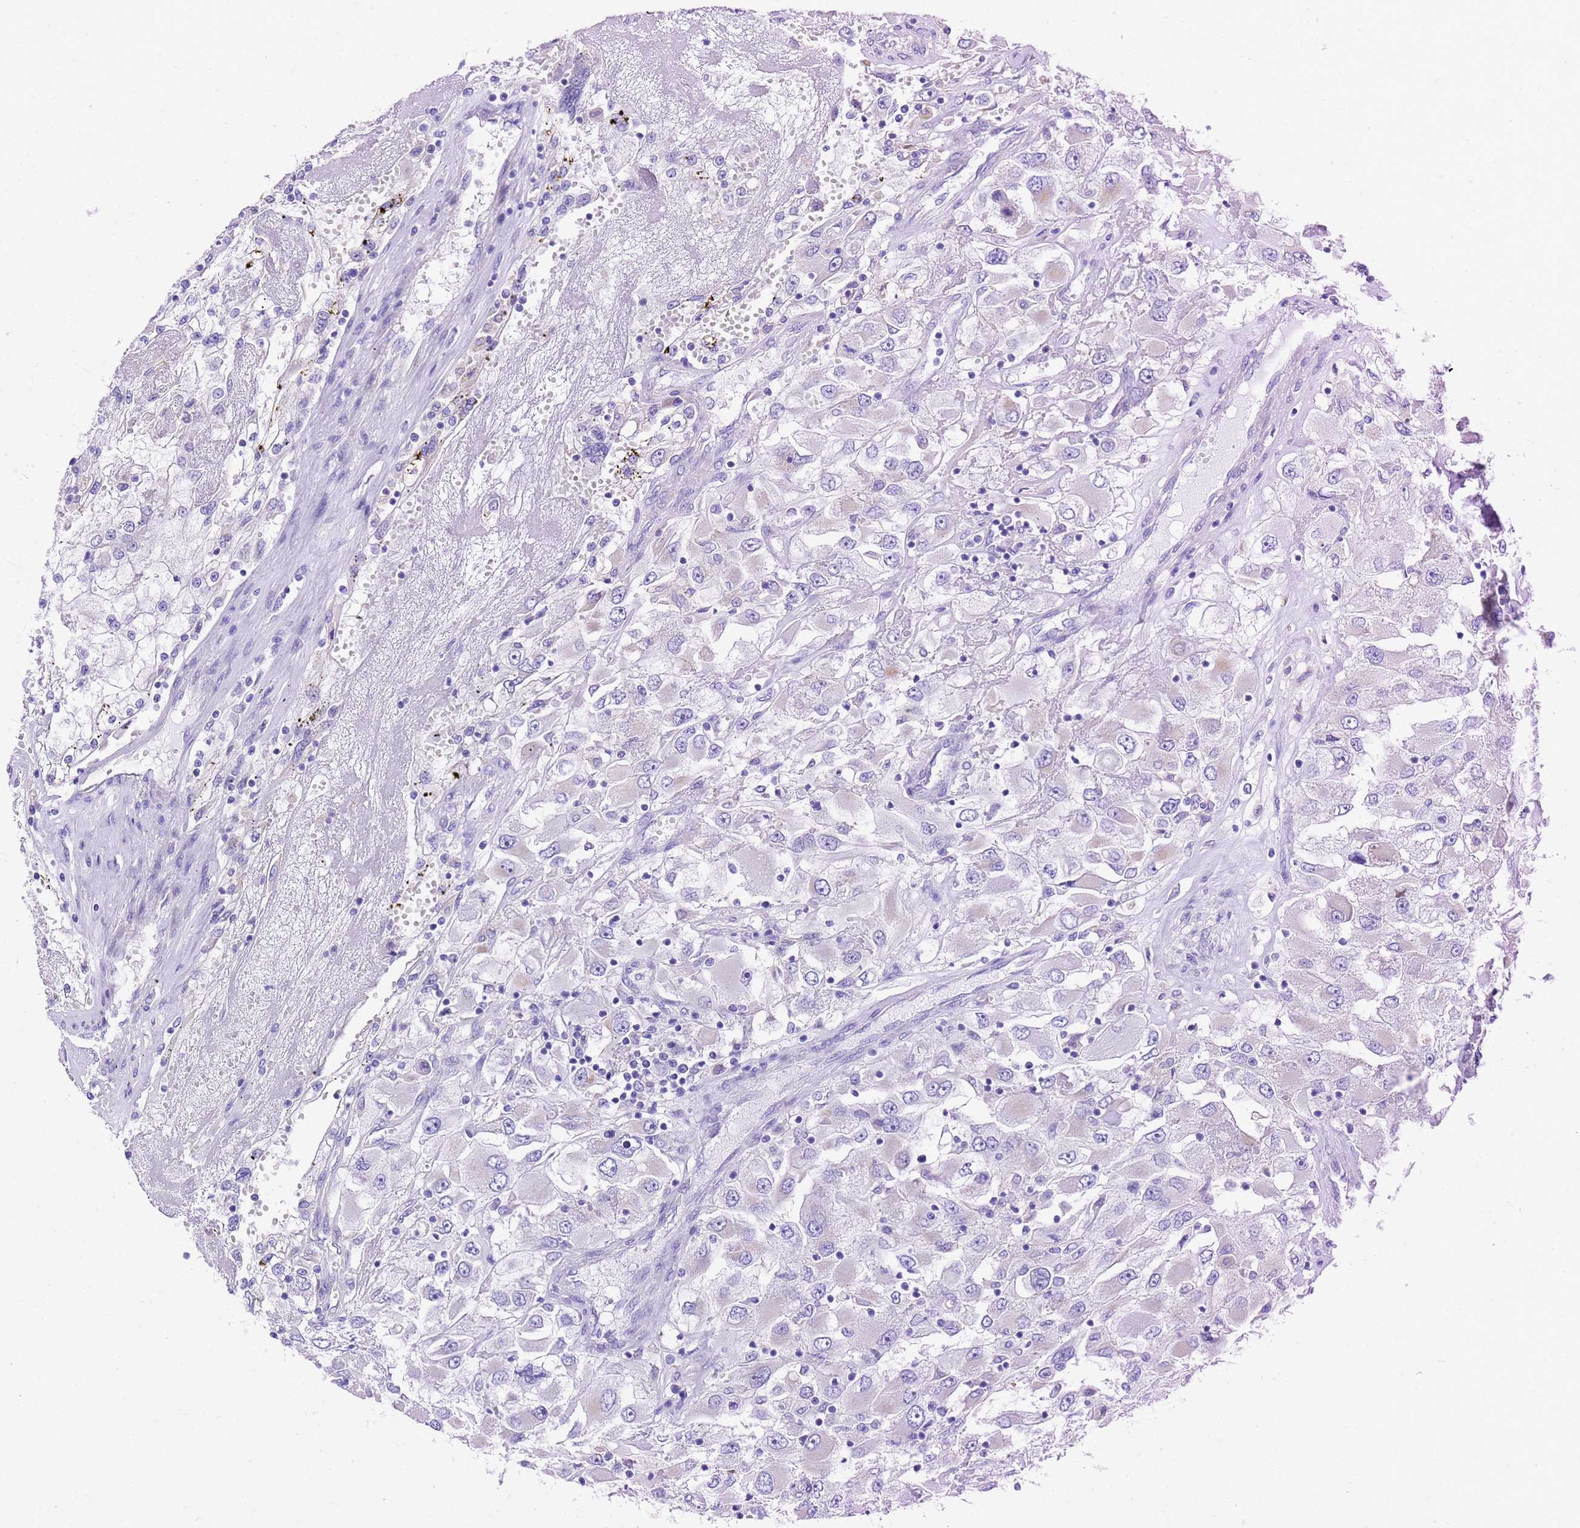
{"staining": {"intensity": "negative", "quantity": "none", "location": "none"}, "tissue": "renal cancer", "cell_type": "Tumor cells", "image_type": "cancer", "snomed": [{"axis": "morphology", "description": "Adenocarcinoma, NOS"}, {"axis": "topography", "description": "Kidney"}], "caption": "Human renal cancer (adenocarcinoma) stained for a protein using immunohistochemistry (IHC) demonstrates no expression in tumor cells.", "gene": "TM4SF4", "patient": {"sex": "female", "age": 52}}